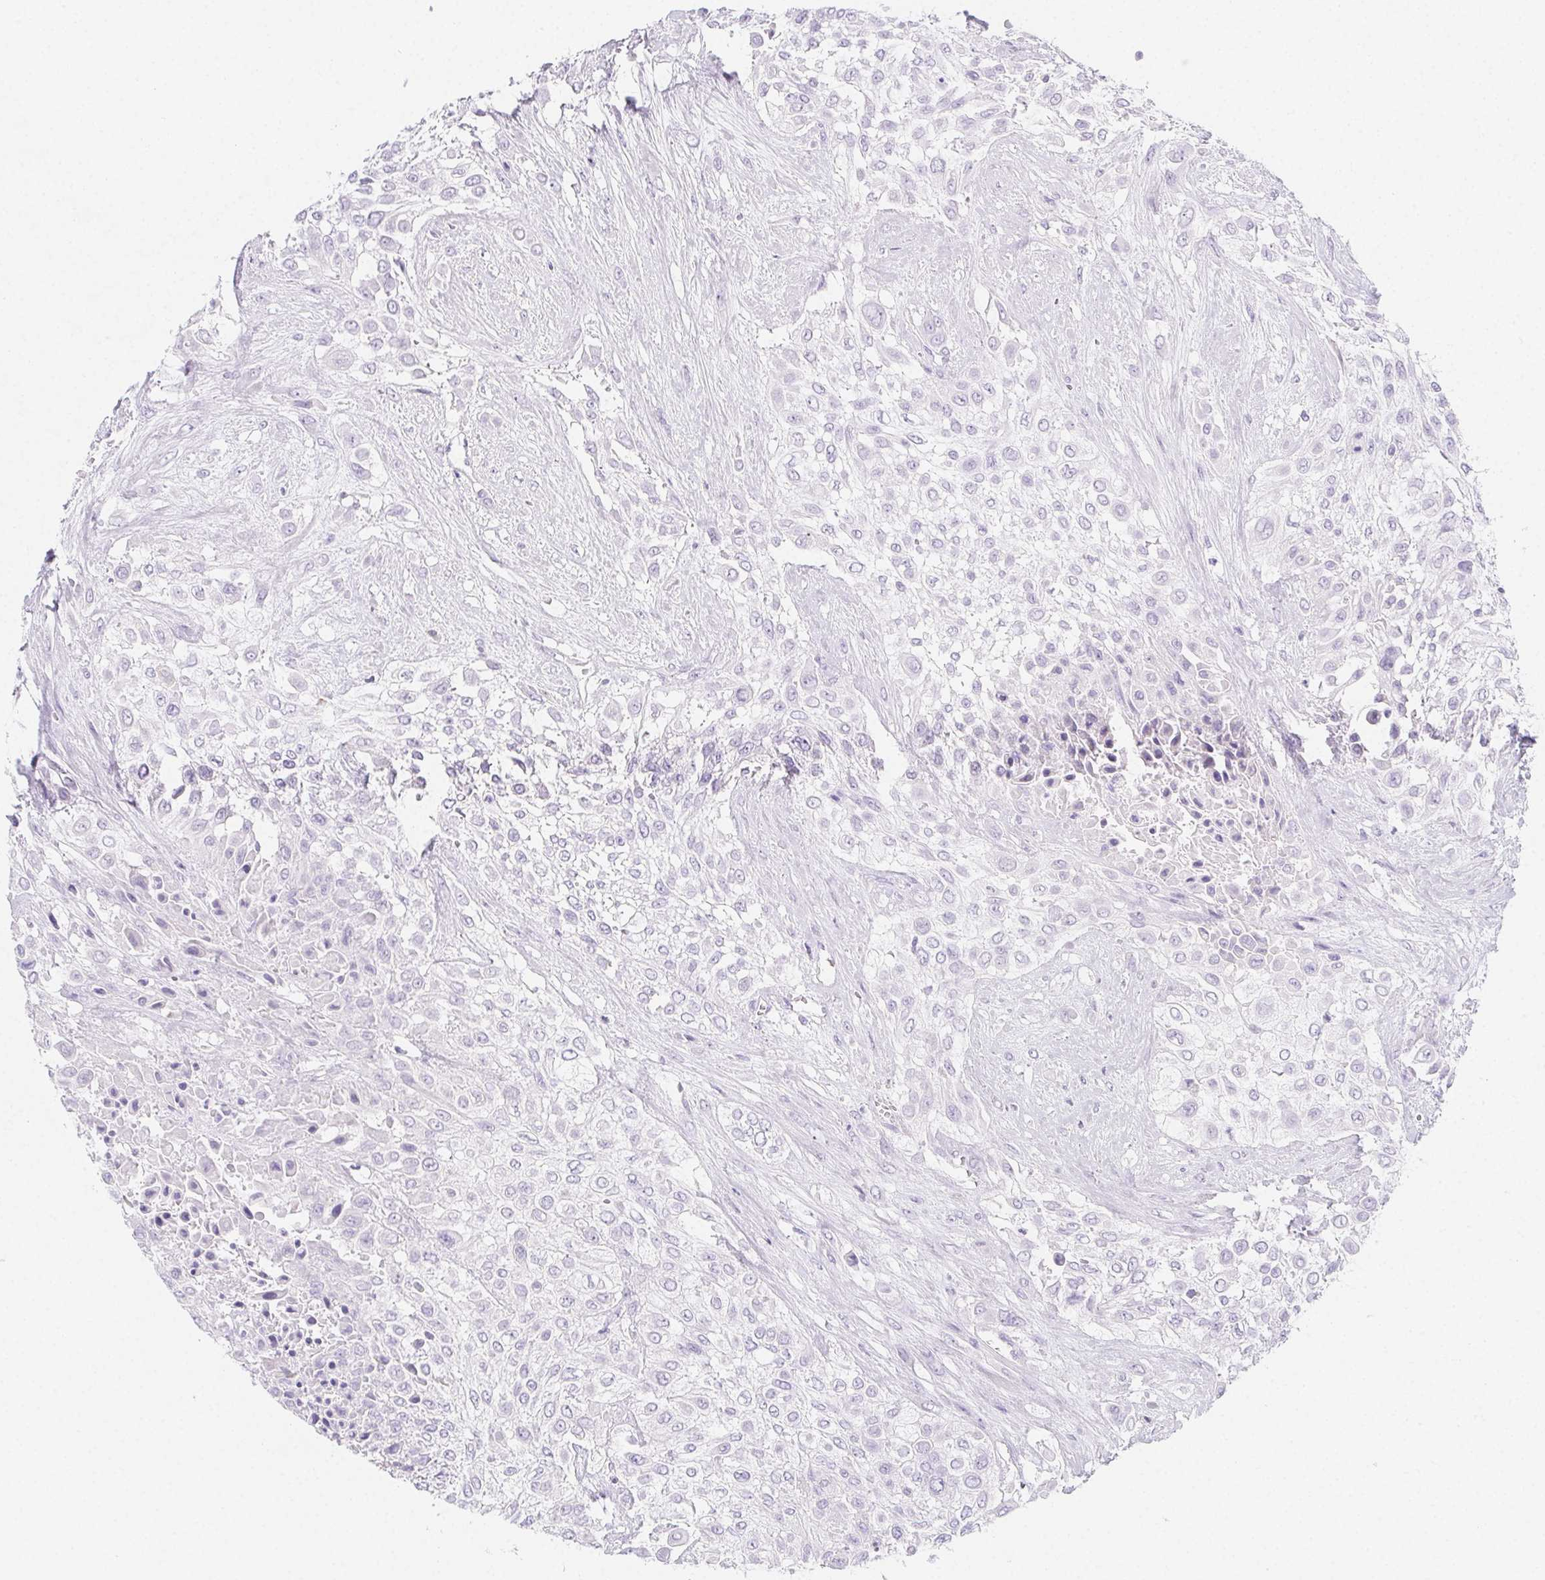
{"staining": {"intensity": "negative", "quantity": "none", "location": "none"}, "tissue": "urothelial cancer", "cell_type": "Tumor cells", "image_type": "cancer", "snomed": [{"axis": "morphology", "description": "Urothelial carcinoma, High grade"}, {"axis": "topography", "description": "Urinary bladder"}], "caption": "Micrograph shows no significant protein staining in tumor cells of urothelial carcinoma (high-grade). (Stains: DAB (3,3'-diaminobenzidine) immunohistochemistry (IHC) with hematoxylin counter stain, Microscopy: brightfield microscopy at high magnification).", "gene": "HRC", "patient": {"sex": "male", "age": 57}}